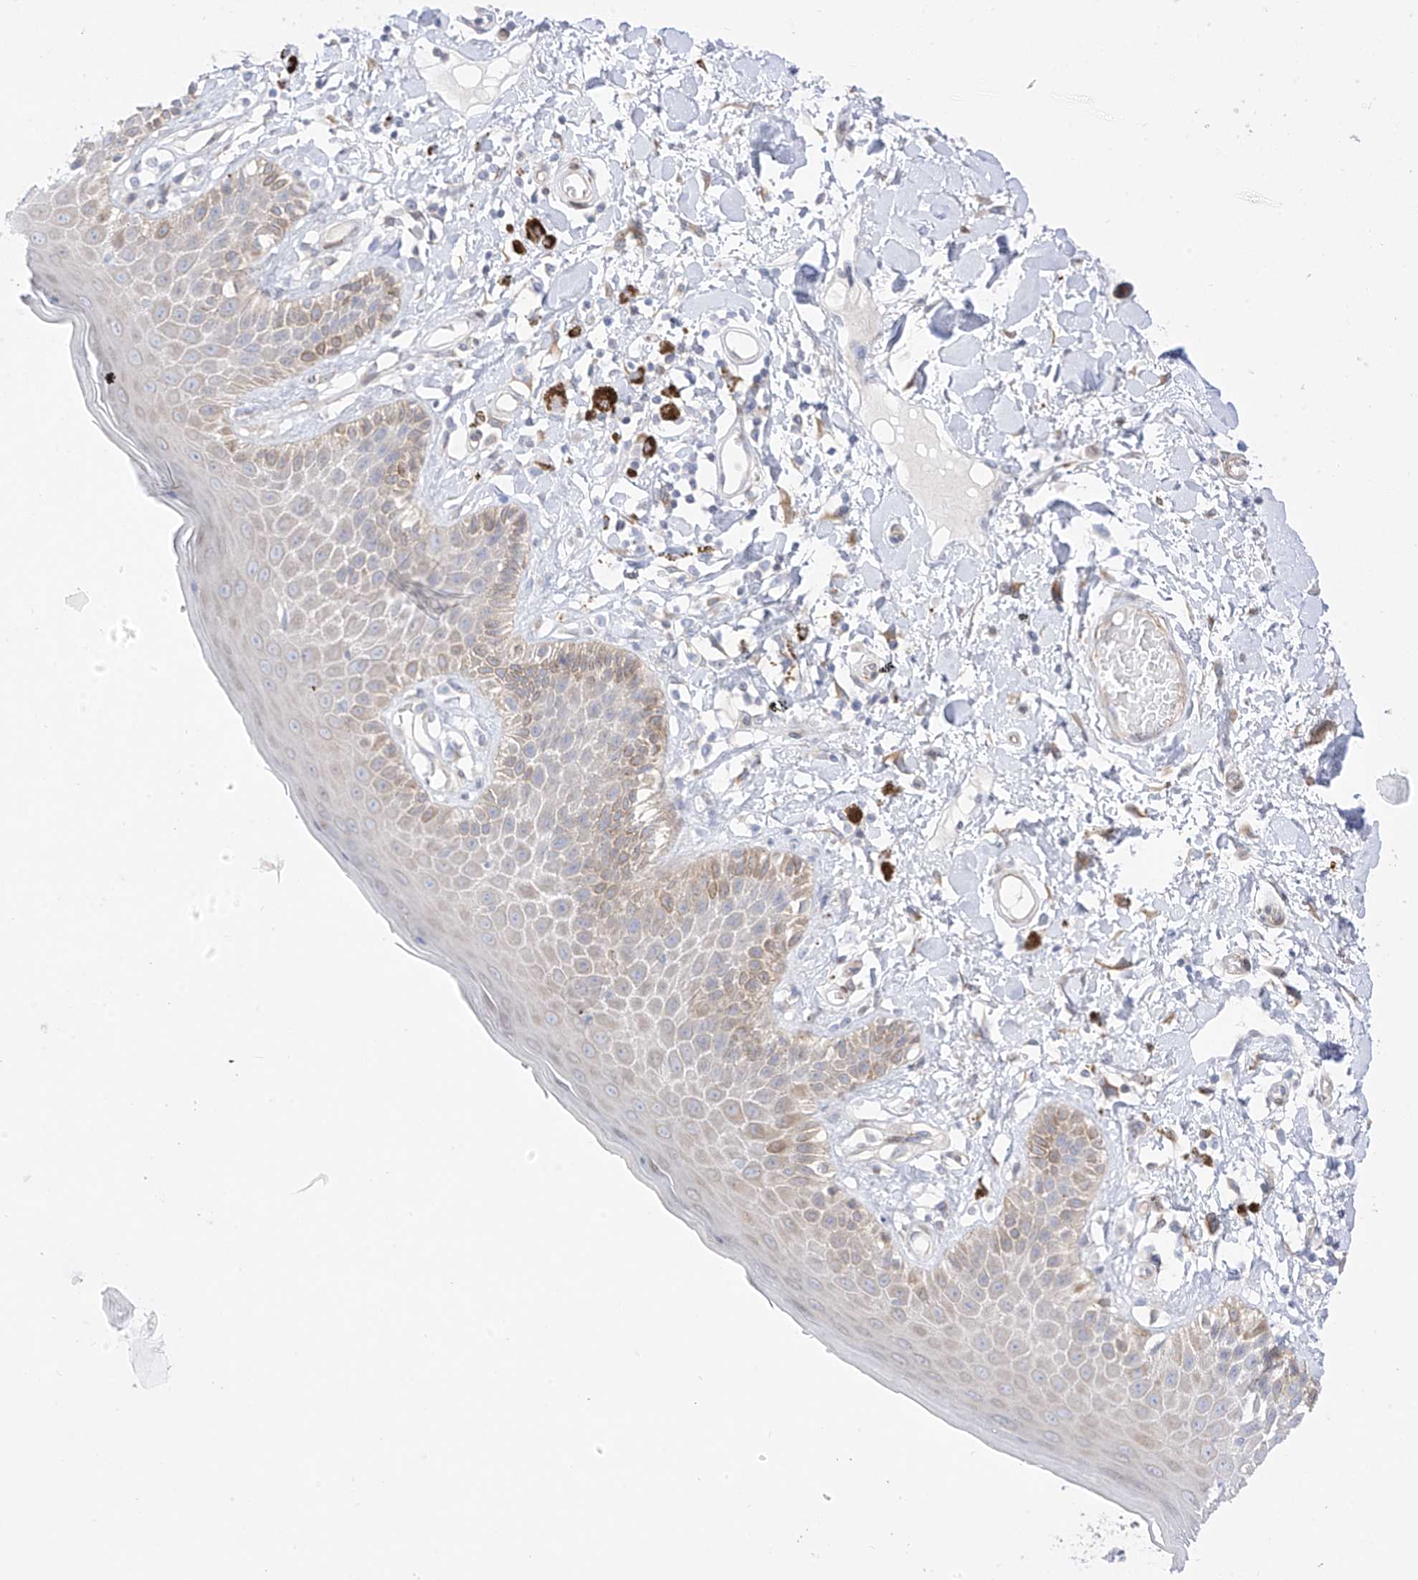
{"staining": {"intensity": "moderate", "quantity": "<25%", "location": "cytoplasmic/membranous"}, "tissue": "skin", "cell_type": "Epidermal cells", "image_type": "normal", "snomed": [{"axis": "morphology", "description": "Normal tissue, NOS"}, {"axis": "topography", "description": "Anal"}], "caption": "An IHC histopathology image of unremarkable tissue is shown. Protein staining in brown shows moderate cytoplasmic/membranous positivity in skin within epidermal cells.", "gene": "PCYOX1", "patient": {"sex": "female", "age": 78}}